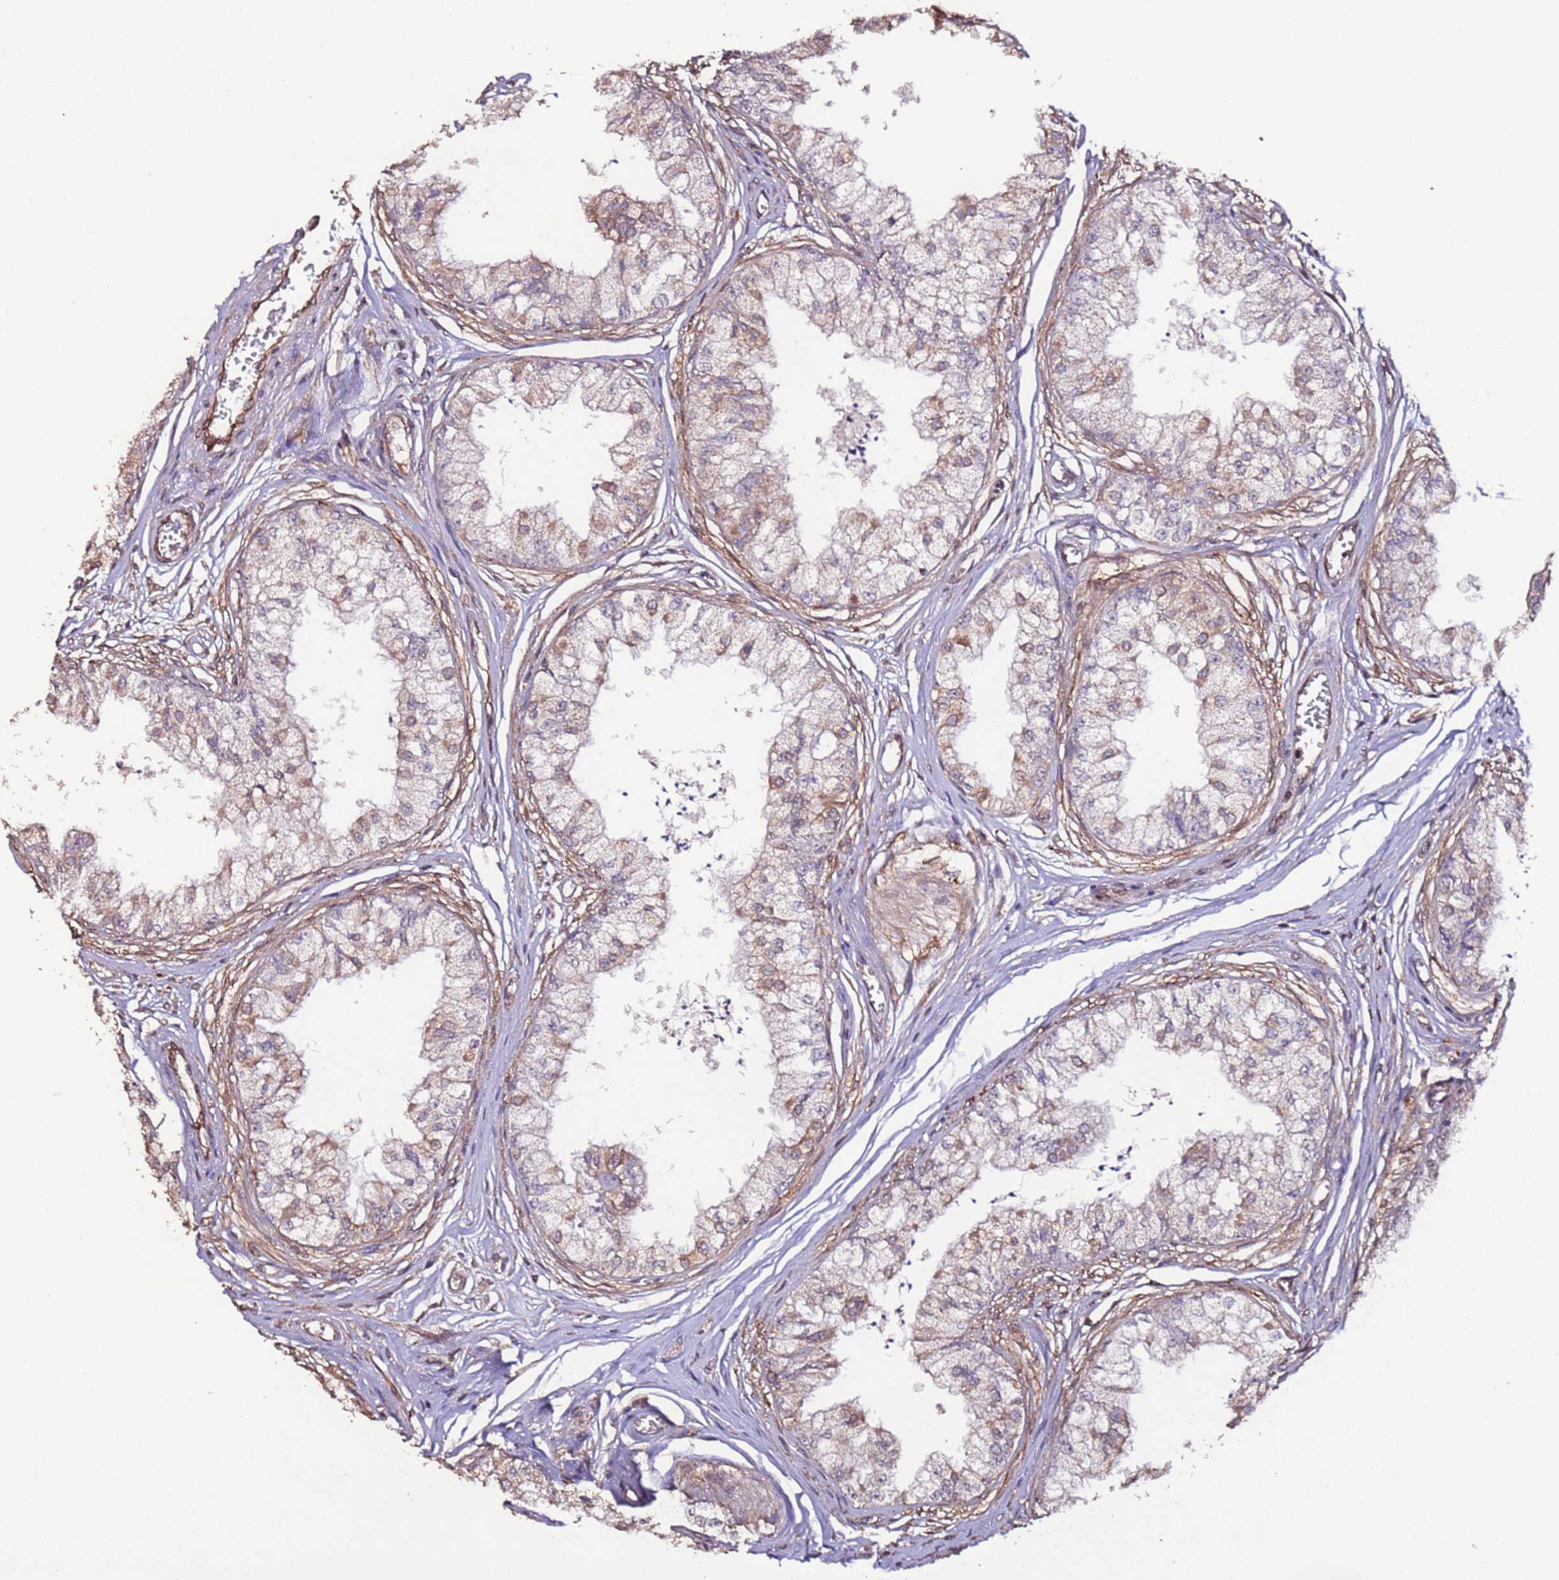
{"staining": {"intensity": "moderate", "quantity": "25%-75%", "location": "cytoplasmic/membranous"}, "tissue": "epididymis", "cell_type": "Glandular cells", "image_type": "normal", "snomed": [{"axis": "morphology", "description": "Normal tissue, NOS"}, {"axis": "topography", "description": "Epididymis"}], "caption": "Immunohistochemistry (IHC) histopathology image of normal epididymis: epididymis stained using immunohistochemistry (IHC) reveals medium levels of moderate protein expression localized specifically in the cytoplasmic/membranous of glandular cells, appearing as a cytoplasmic/membranous brown color.", "gene": "SLC41A3", "patient": {"sex": "male", "age": 79}}